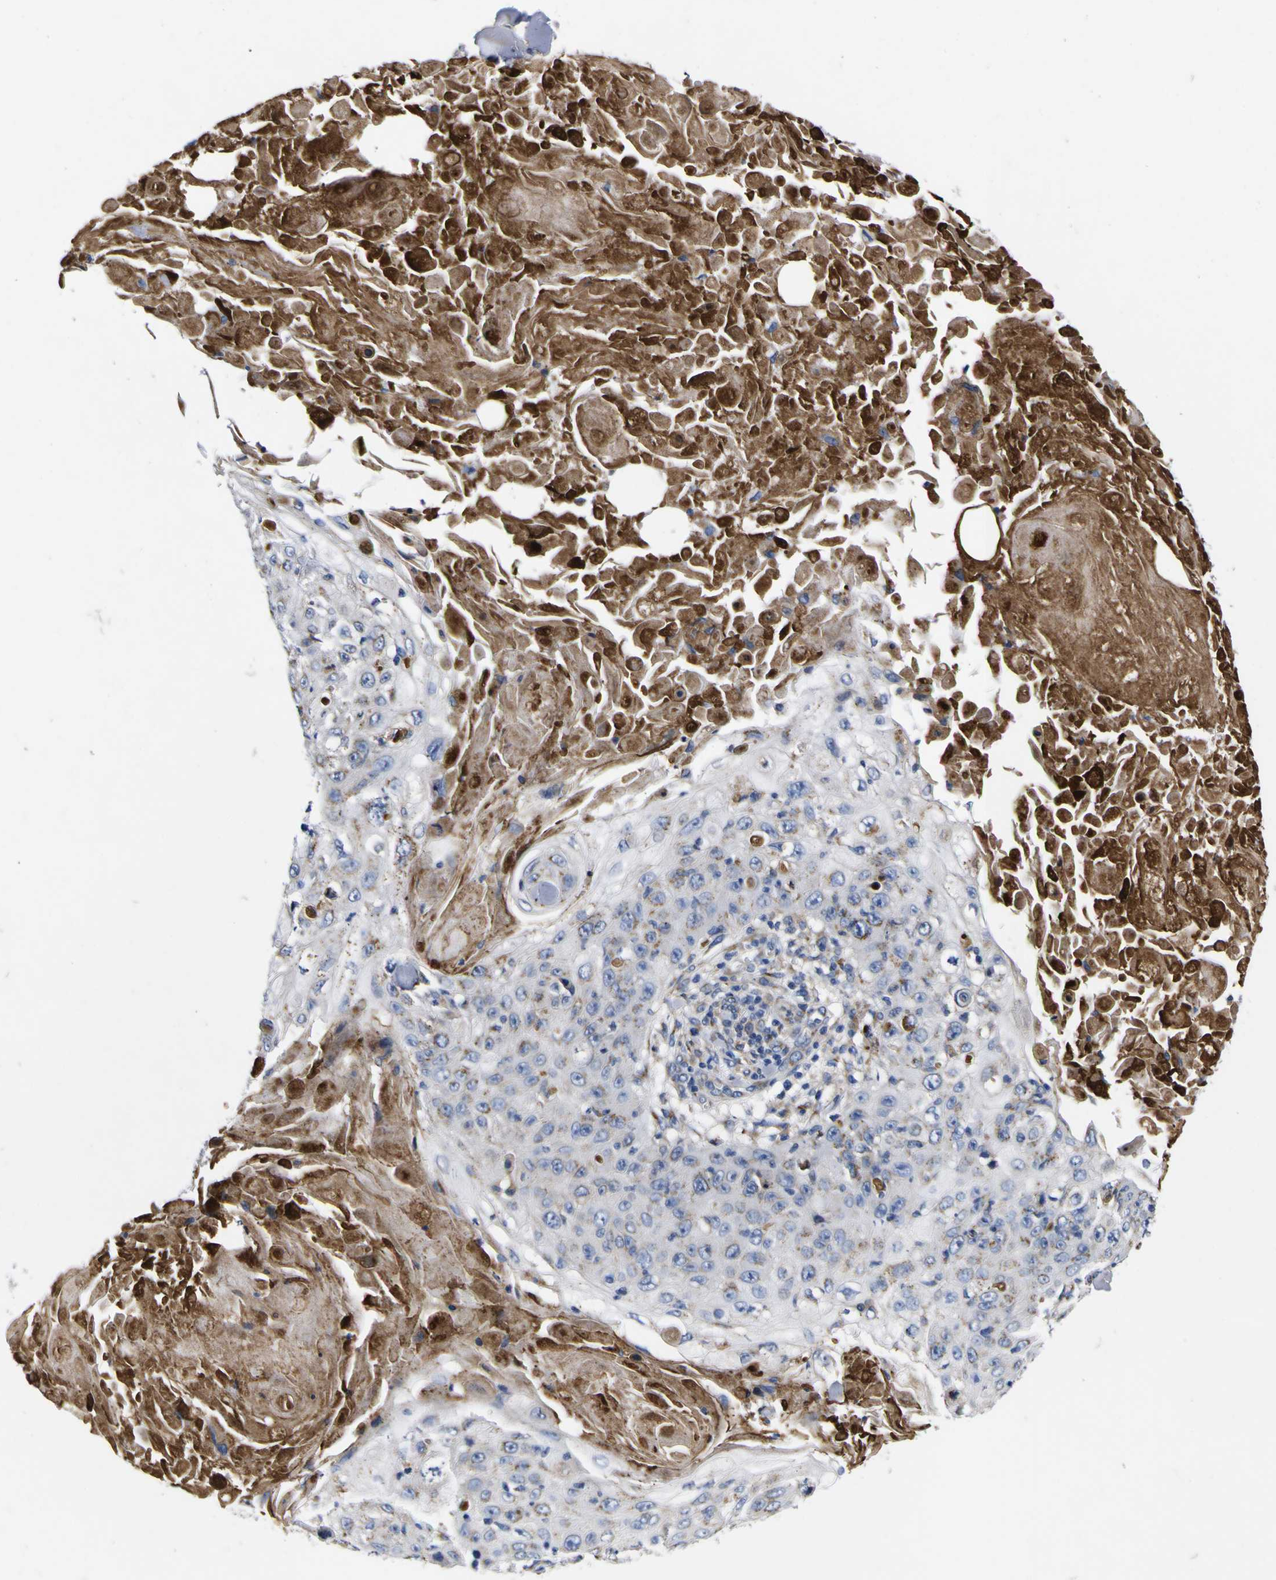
{"staining": {"intensity": "moderate", "quantity": ">75%", "location": "cytoplasmic/membranous"}, "tissue": "skin cancer", "cell_type": "Tumor cells", "image_type": "cancer", "snomed": [{"axis": "morphology", "description": "Squamous cell carcinoma, NOS"}, {"axis": "topography", "description": "Skin"}], "caption": "Tumor cells display moderate cytoplasmic/membranous positivity in about >75% of cells in squamous cell carcinoma (skin). The staining was performed using DAB (3,3'-diaminobenzidine), with brown indicating positive protein expression. Nuclei are stained blue with hematoxylin.", "gene": "COA1", "patient": {"sex": "male", "age": 86}}